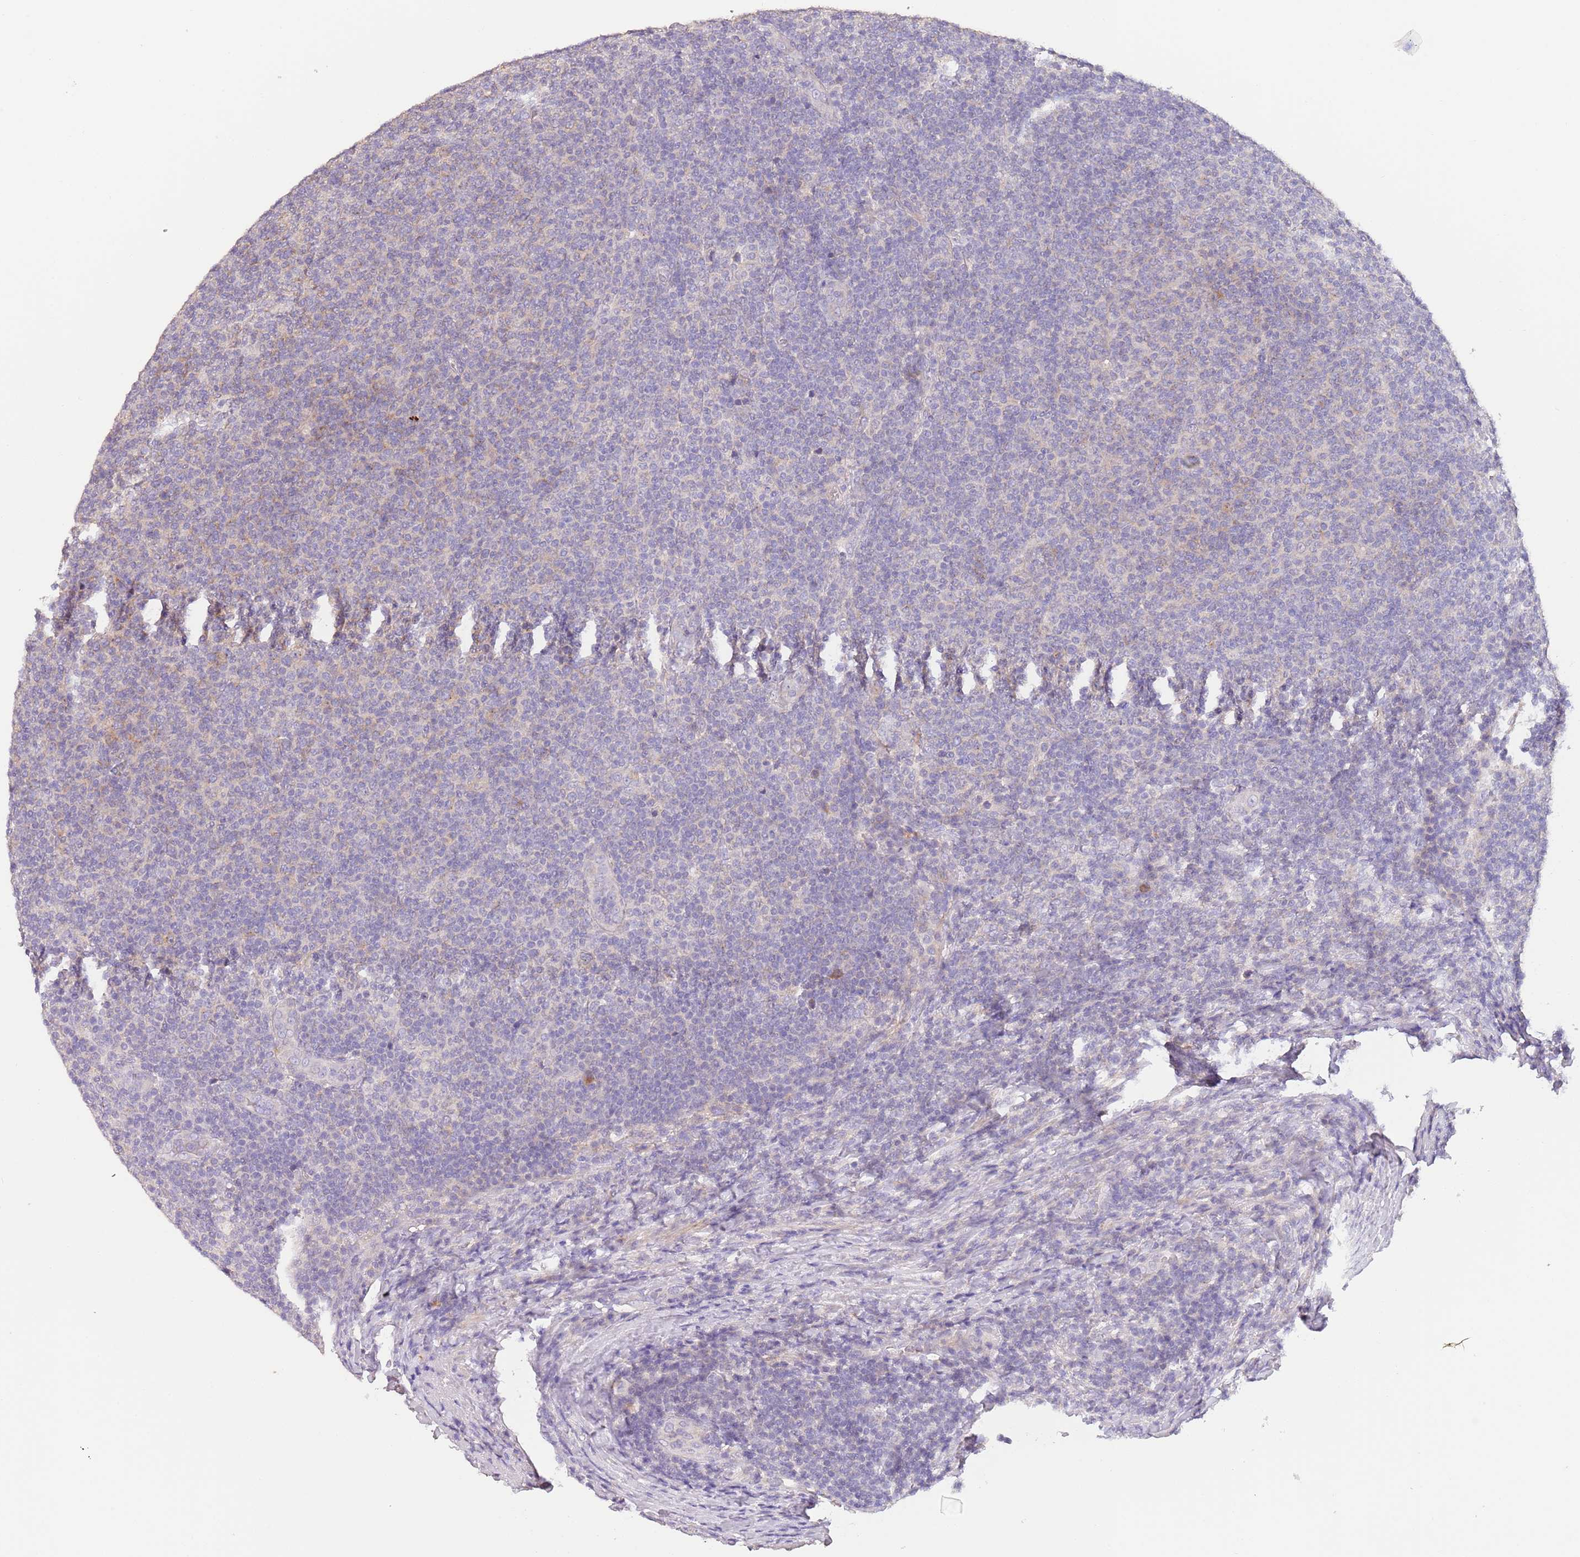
{"staining": {"intensity": "negative", "quantity": "none", "location": "none"}, "tissue": "lymphoma", "cell_type": "Tumor cells", "image_type": "cancer", "snomed": [{"axis": "morphology", "description": "Malignant lymphoma, non-Hodgkin's type, Low grade"}, {"axis": "topography", "description": "Lymph node"}], "caption": "An IHC micrograph of low-grade malignant lymphoma, non-Hodgkin's type is shown. There is no staining in tumor cells of low-grade malignant lymphoma, non-Hodgkin's type.", "gene": "ZNF658", "patient": {"sex": "male", "age": 66}}